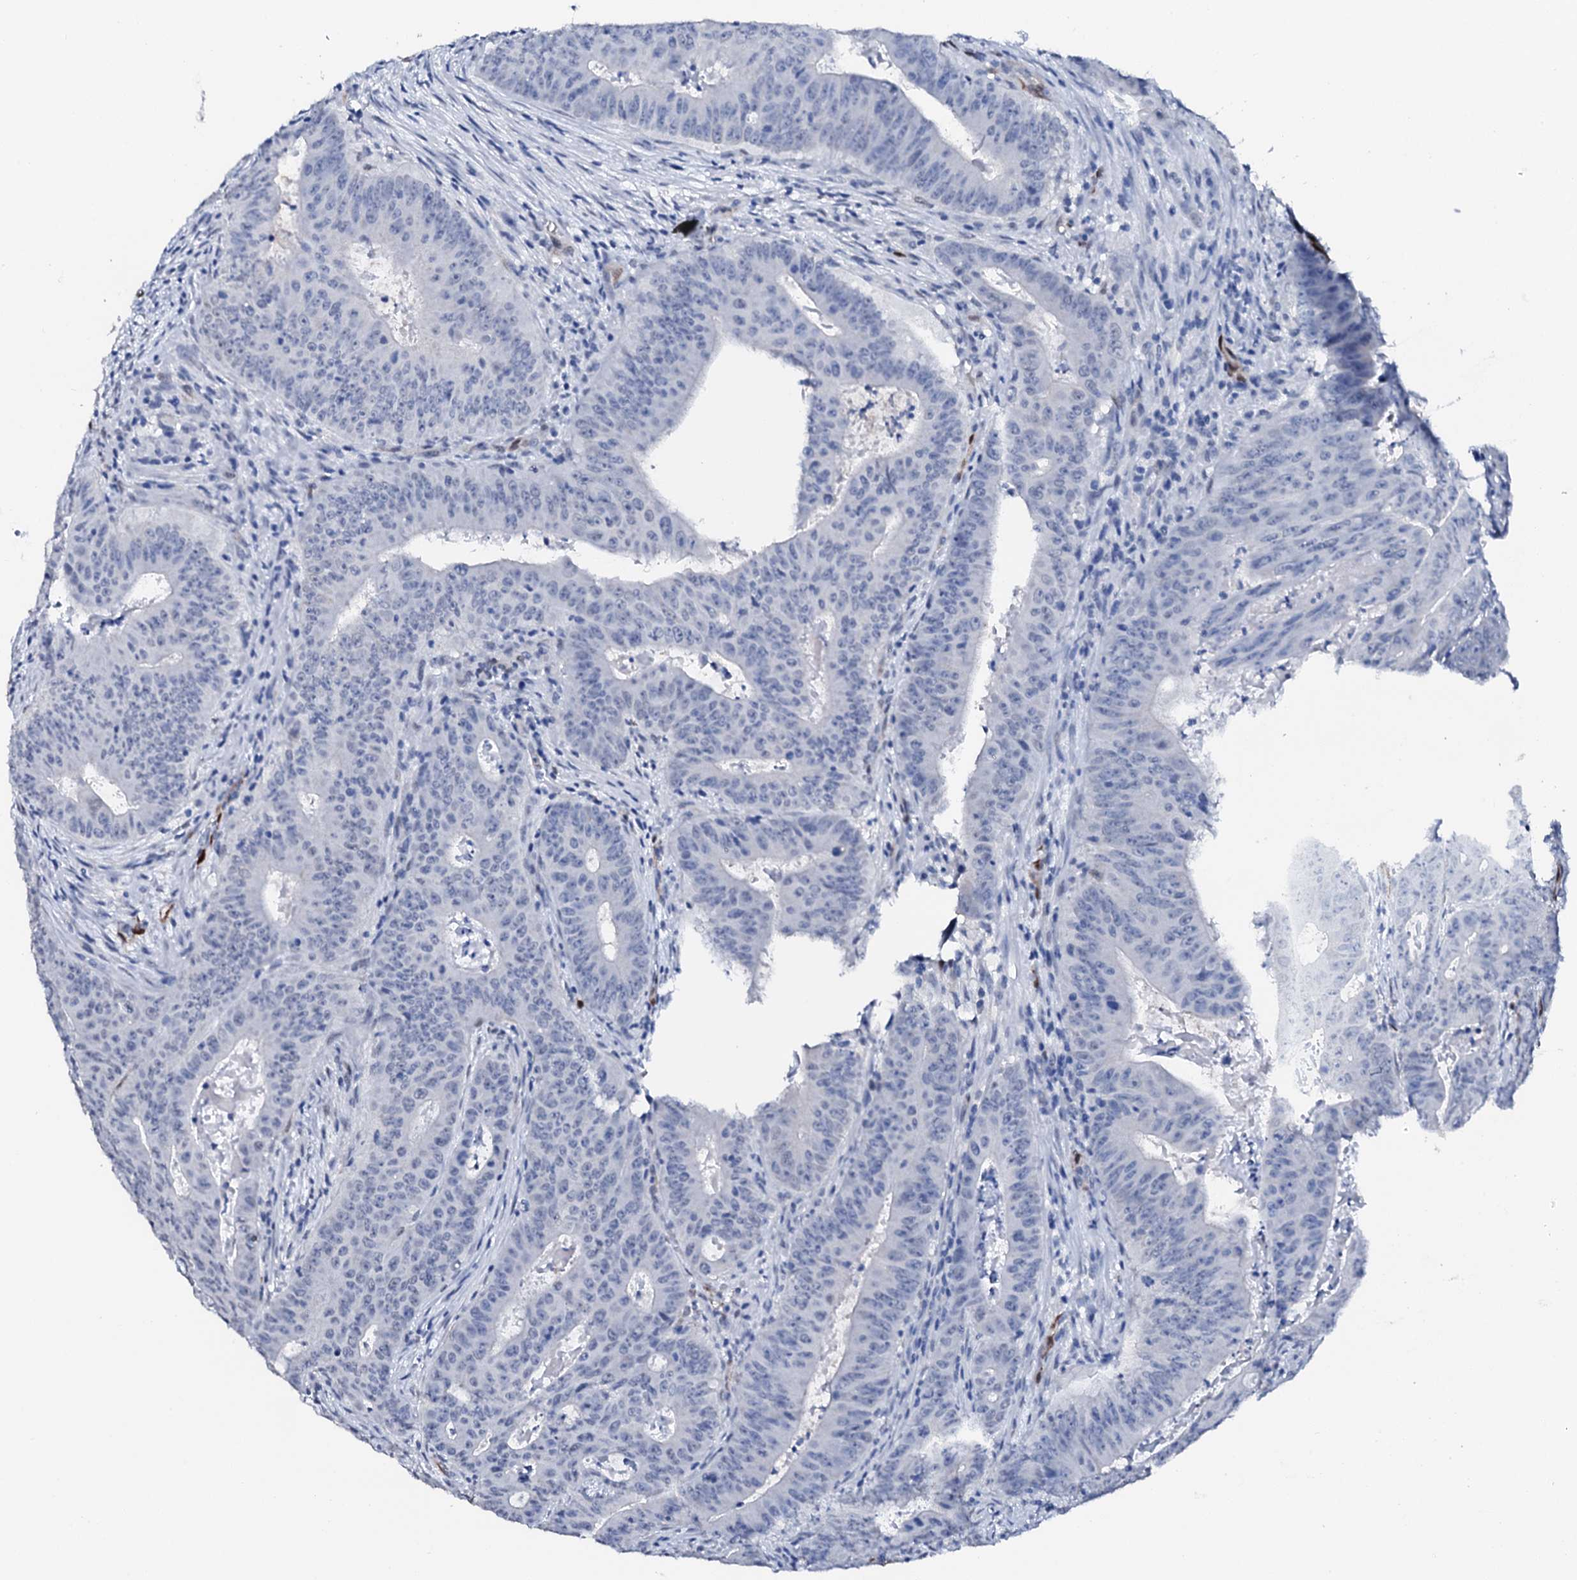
{"staining": {"intensity": "negative", "quantity": "none", "location": "none"}, "tissue": "colorectal cancer", "cell_type": "Tumor cells", "image_type": "cancer", "snomed": [{"axis": "morphology", "description": "Adenocarcinoma, NOS"}, {"axis": "topography", "description": "Rectum"}], "caption": "Tumor cells show no significant staining in colorectal adenocarcinoma.", "gene": "NRIP2", "patient": {"sex": "female", "age": 75}}